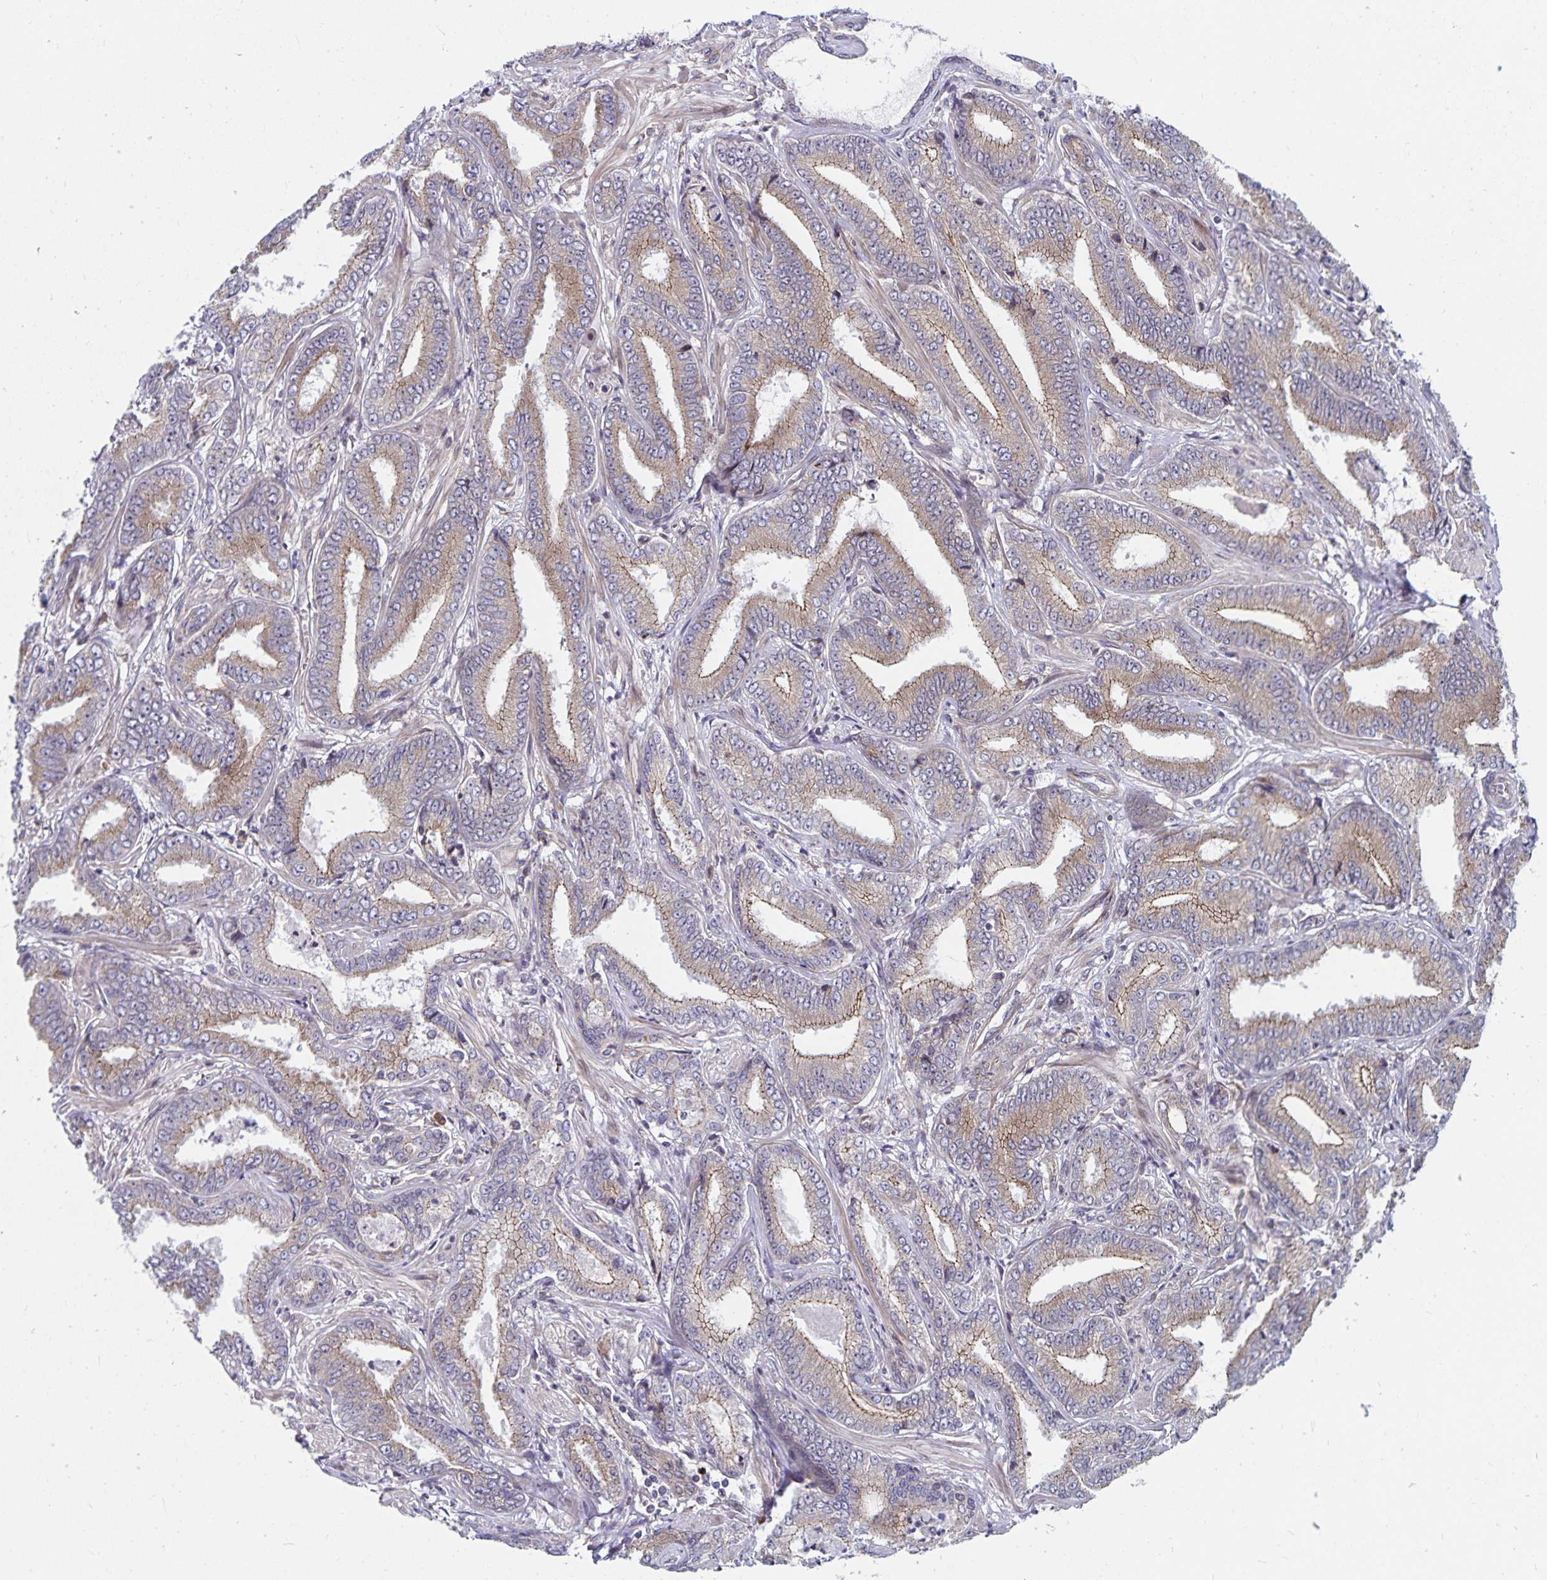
{"staining": {"intensity": "weak", "quantity": ">75%", "location": "cytoplasmic/membranous"}, "tissue": "prostate cancer", "cell_type": "Tumor cells", "image_type": "cancer", "snomed": [{"axis": "morphology", "description": "Adenocarcinoma, Low grade"}, {"axis": "topography", "description": "Prostate"}], "caption": "Immunohistochemical staining of prostate cancer (low-grade adenocarcinoma) displays weak cytoplasmic/membranous protein positivity in approximately >75% of tumor cells.", "gene": "SEC62", "patient": {"sex": "male", "age": 55}}